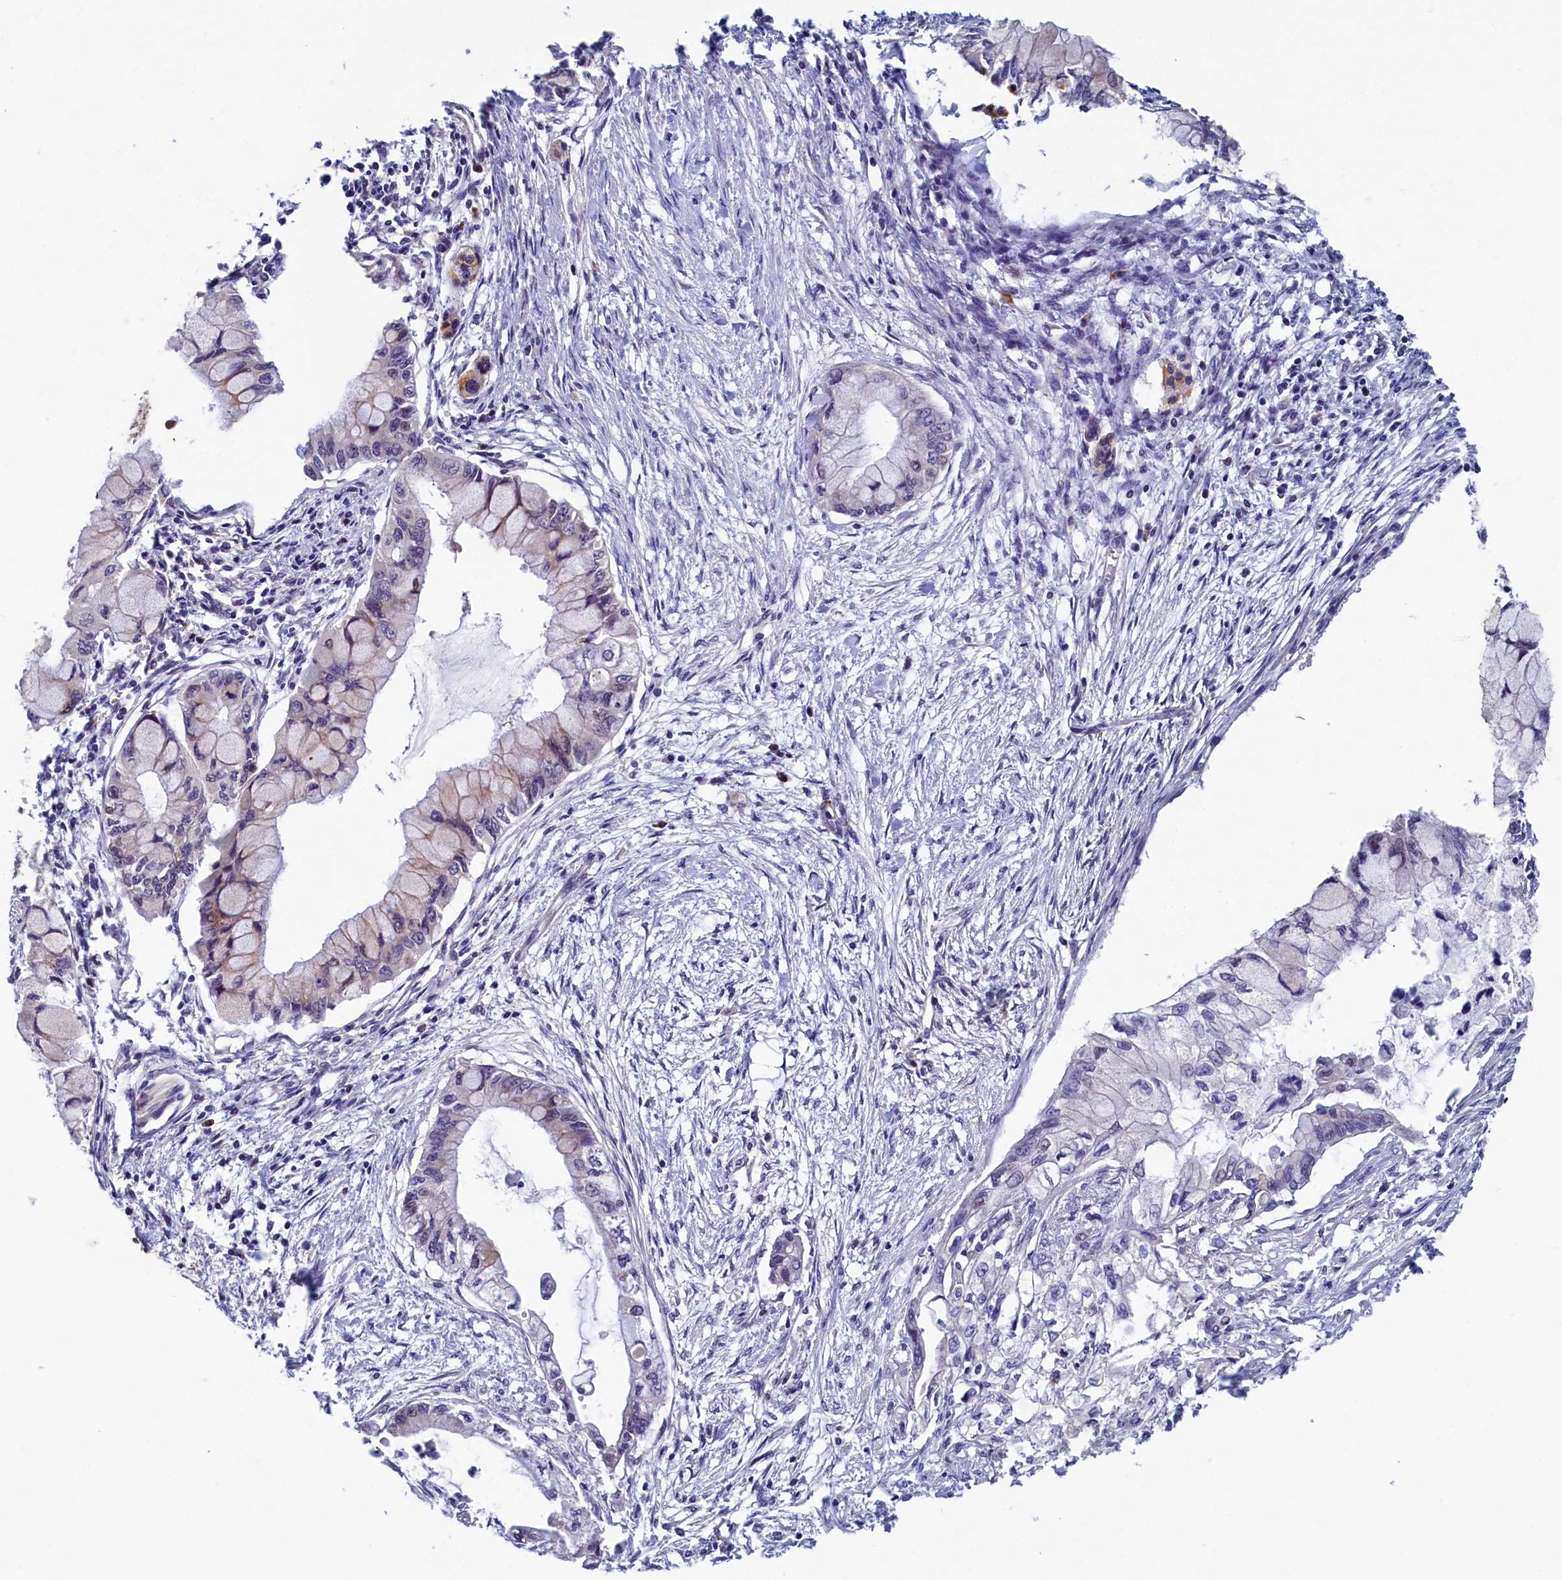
{"staining": {"intensity": "negative", "quantity": "none", "location": "none"}, "tissue": "pancreatic cancer", "cell_type": "Tumor cells", "image_type": "cancer", "snomed": [{"axis": "morphology", "description": "Adenocarcinoma, NOS"}, {"axis": "topography", "description": "Pancreas"}], "caption": "Immunohistochemistry photomicrograph of human adenocarcinoma (pancreatic) stained for a protein (brown), which exhibits no staining in tumor cells. (Stains: DAB IHC with hematoxylin counter stain, Microscopy: brightfield microscopy at high magnification).", "gene": "SLC16A14", "patient": {"sex": "male", "age": 48}}